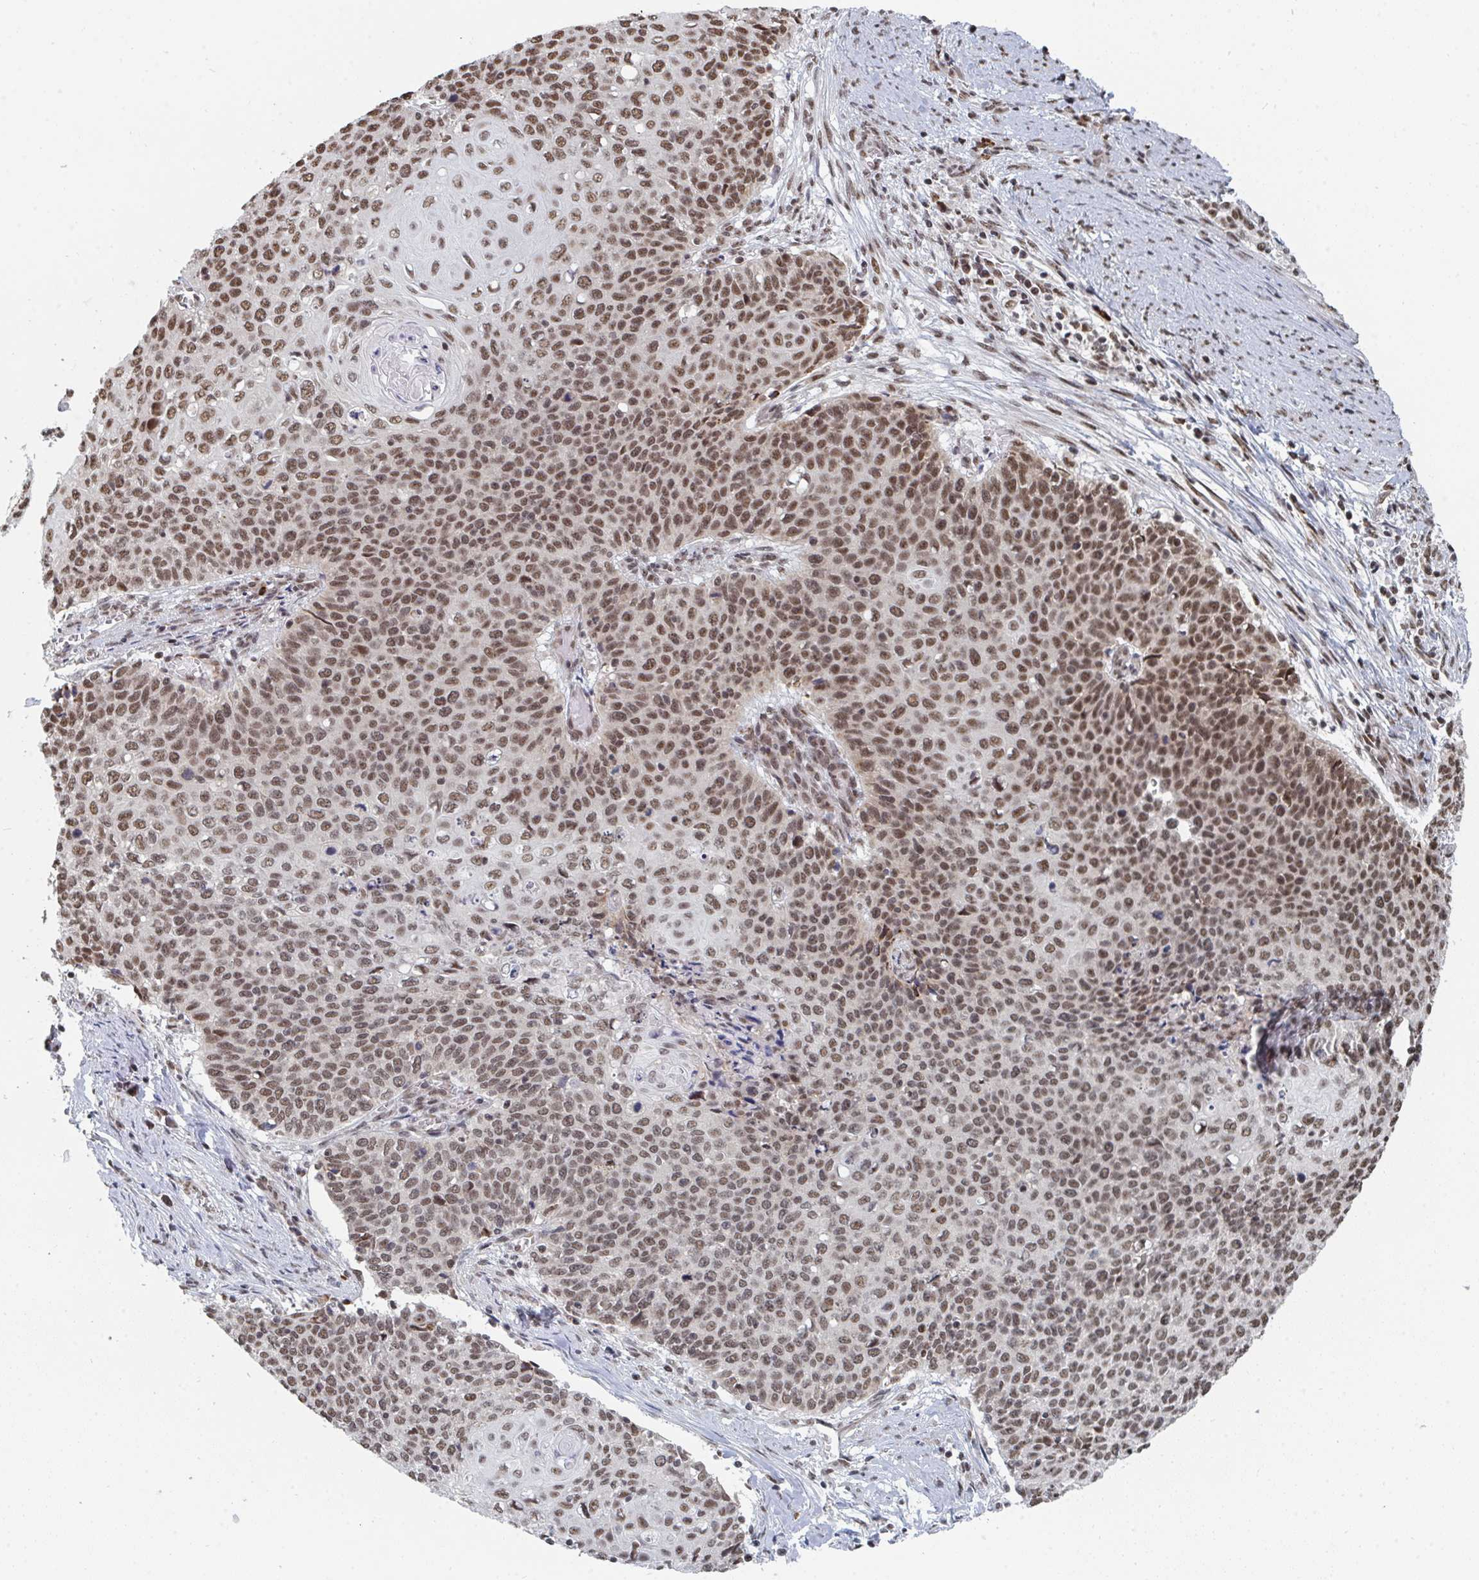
{"staining": {"intensity": "moderate", "quantity": ">75%", "location": "nuclear"}, "tissue": "cervical cancer", "cell_type": "Tumor cells", "image_type": "cancer", "snomed": [{"axis": "morphology", "description": "Squamous cell carcinoma, NOS"}, {"axis": "topography", "description": "Cervix"}], "caption": "Protein staining displays moderate nuclear expression in approximately >75% of tumor cells in cervical cancer (squamous cell carcinoma).", "gene": "MBNL1", "patient": {"sex": "female", "age": 39}}